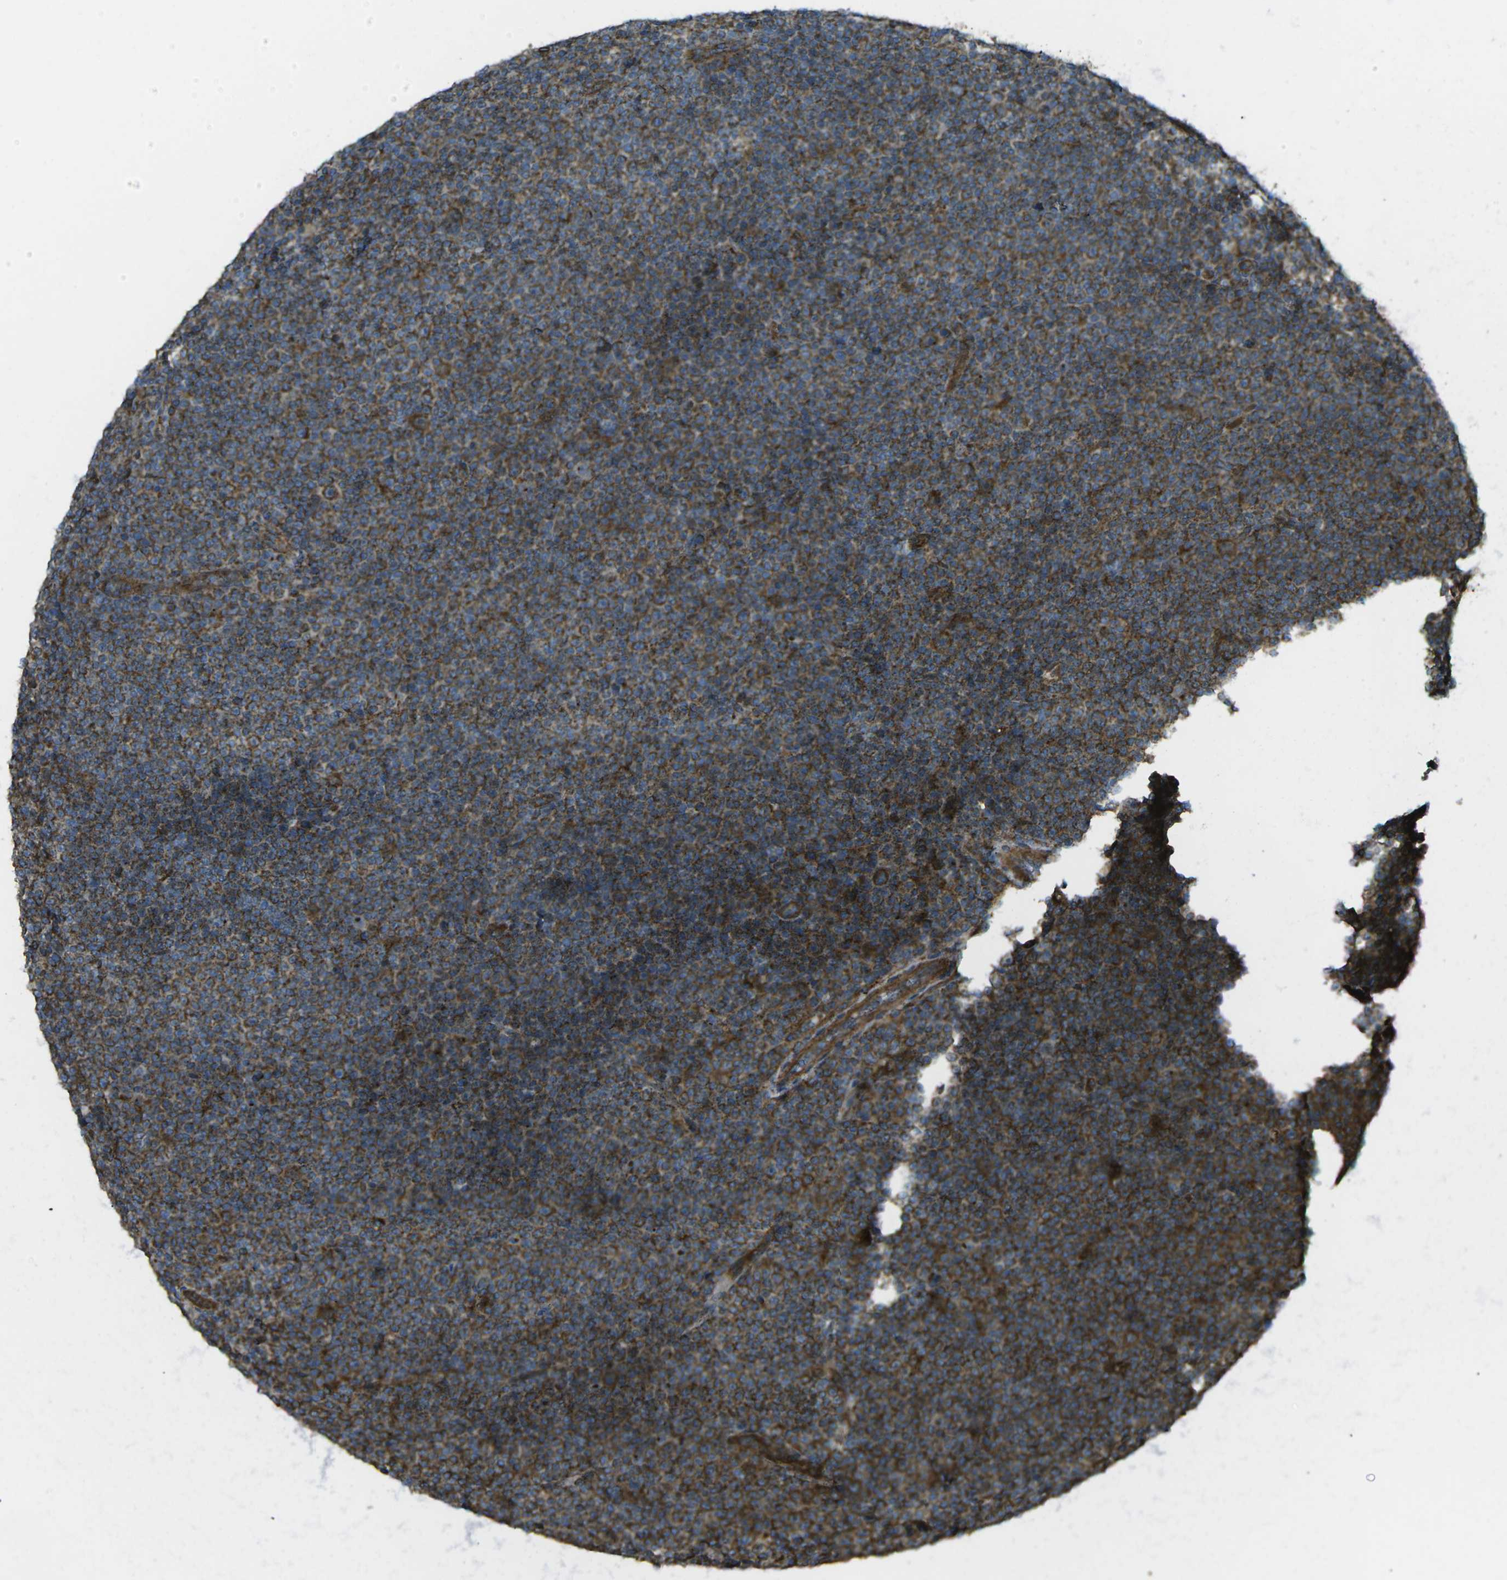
{"staining": {"intensity": "strong", "quantity": "25%-75%", "location": "cytoplasmic/membranous"}, "tissue": "lymphoma", "cell_type": "Tumor cells", "image_type": "cancer", "snomed": [{"axis": "morphology", "description": "Malignant lymphoma, non-Hodgkin's type, Low grade"}, {"axis": "topography", "description": "Lymph node"}], "caption": "Immunohistochemical staining of low-grade malignant lymphoma, non-Hodgkin's type demonstrates high levels of strong cytoplasmic/membranous staining in about 25%-75% of tumor cells. (DAB IHC, brown staining for protein, blue staining for nuclei).", "gene": "CHMP3", "patient": {"sex": "female", "age": 67}}